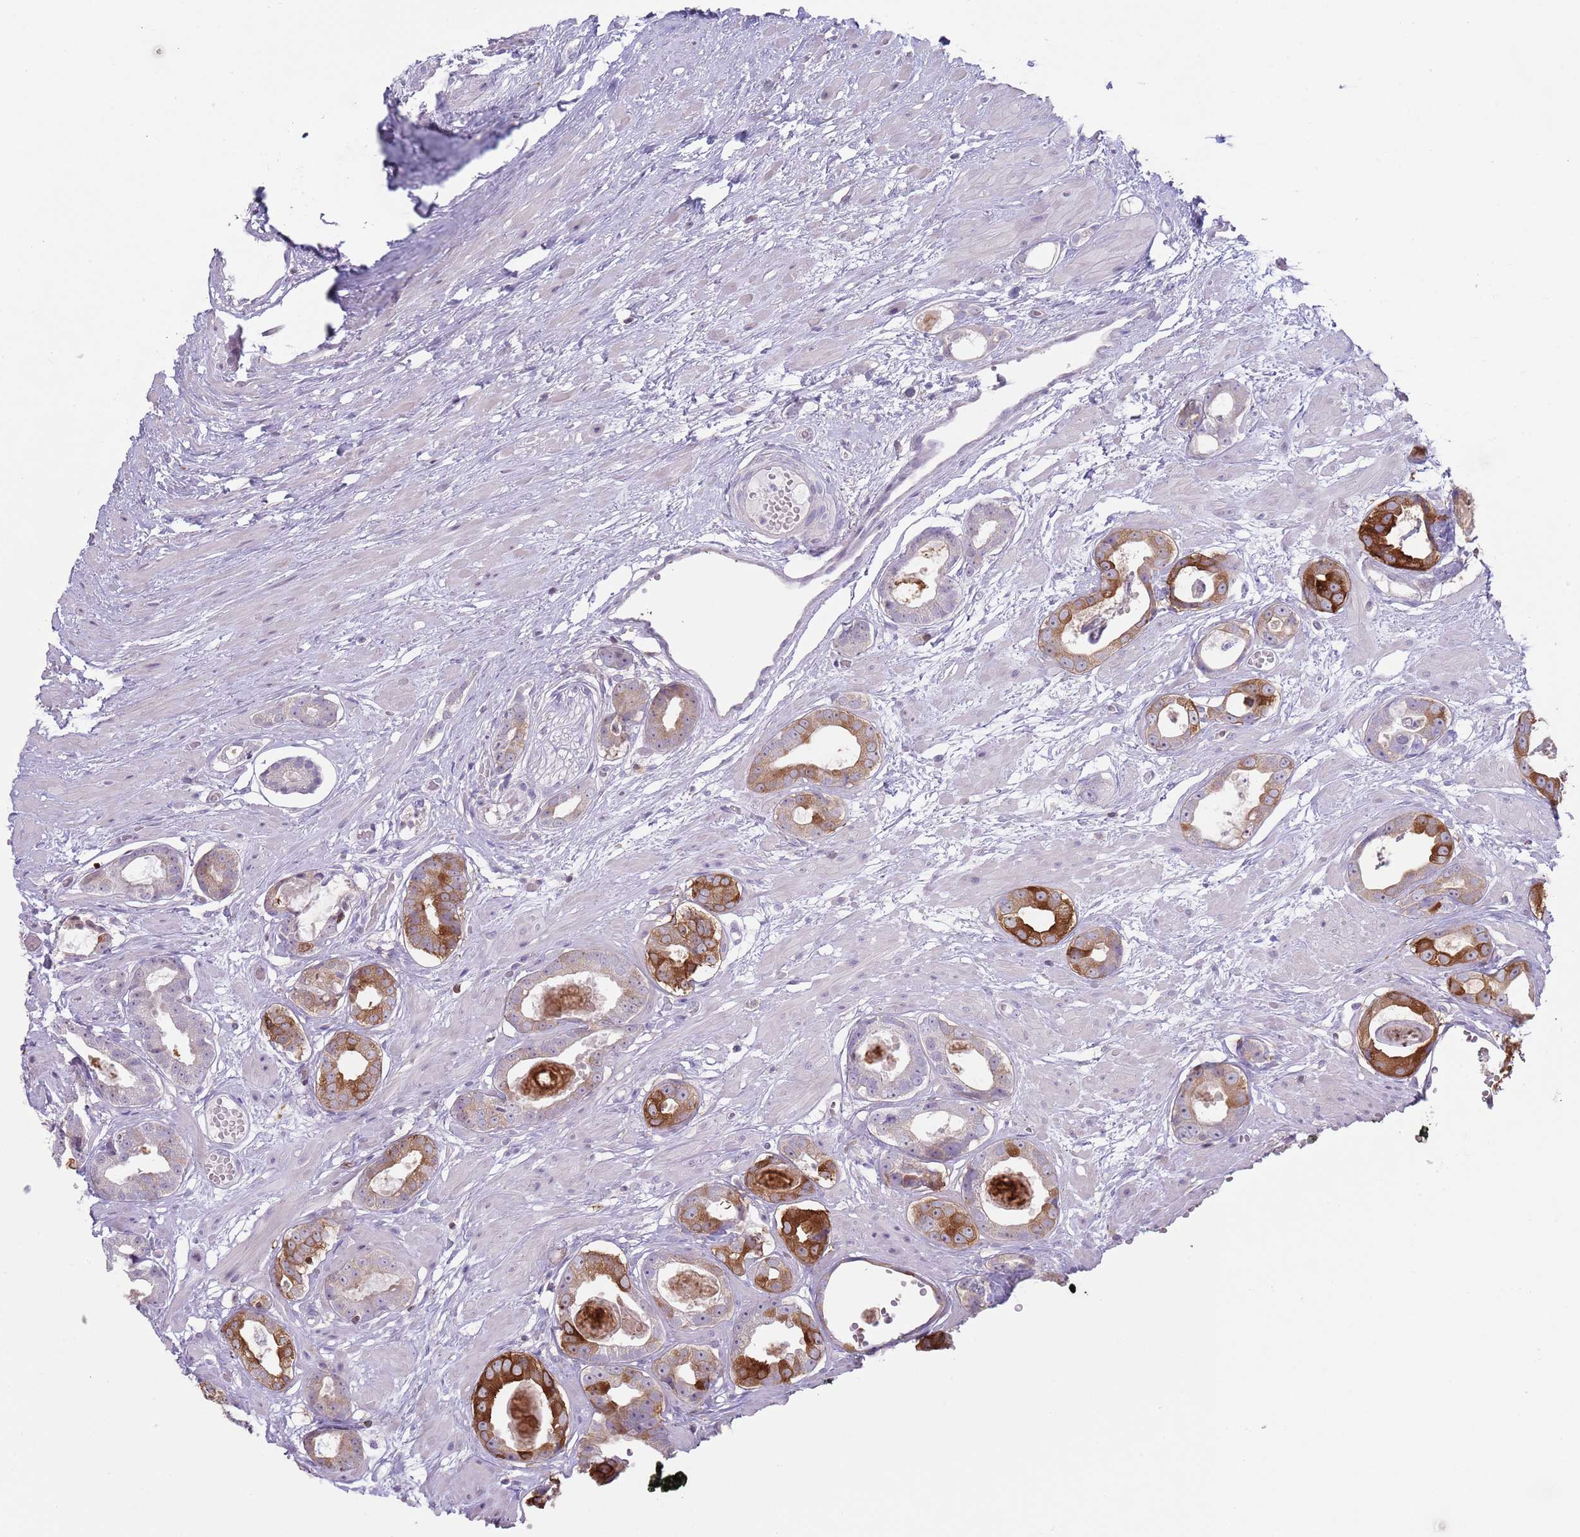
{"staining": {"intensity": "strong", "quantity": "25%-75%", "location": "cytoplasmic/membranous"}, "tissue": "prostate cancer", "cell_type": "Tumor cells", "image_type": "cancer", "snomed": [{"axis": "morphology", "description": "Adenocarcinoma, Low grade"}, {"axis": "topography", "description": "Prostate"}], "caption": "A brown stain shows strong cytoplasmic/membranous expression of a protein in prostate low-grade adenocarcinoma tumor cells.", "gene": "LPXN", "patient": {"sex": "male", "age": 64}}